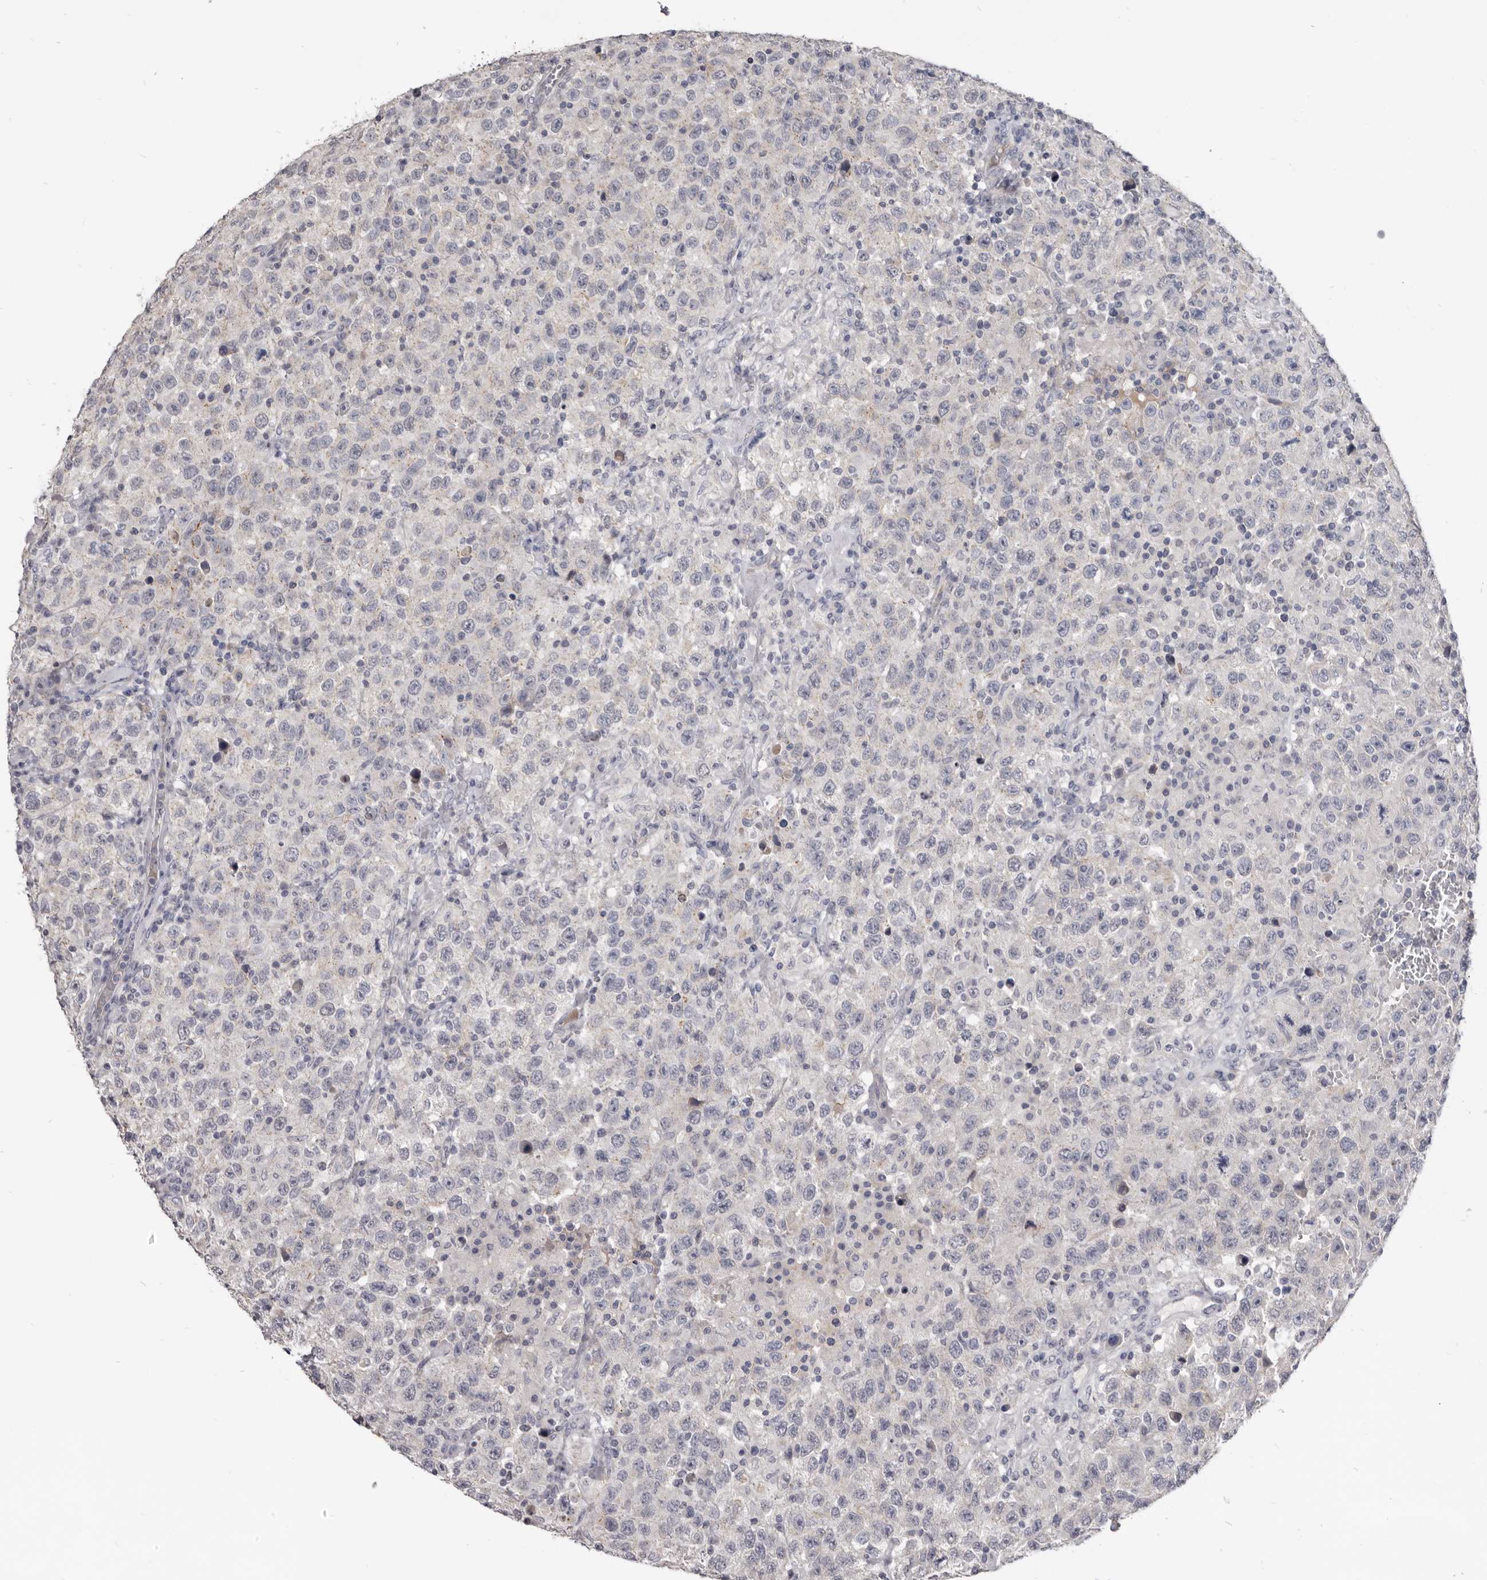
{"staining": {"intensity": "negative", "quantity": "none", "location": "none"}, "tissue": "testis cancer", "cell_type": "Tumor cells", "image_type": "cancer", "snomed": [{"axis": "morphology", "description": "Seminoma, NOS"}, {"axis": "topography", "description": "Testis"}], "caption": "Immunohistochemistry (IHC) image of neoplastic tissue: human testis cancer (seminoma) stained with DAB (3,3'-diaminobenzidine) demonstrates no significant protein expression in tumor cells.", "gene": "CGN", "patient": {"sex": "male", "age": 41}}